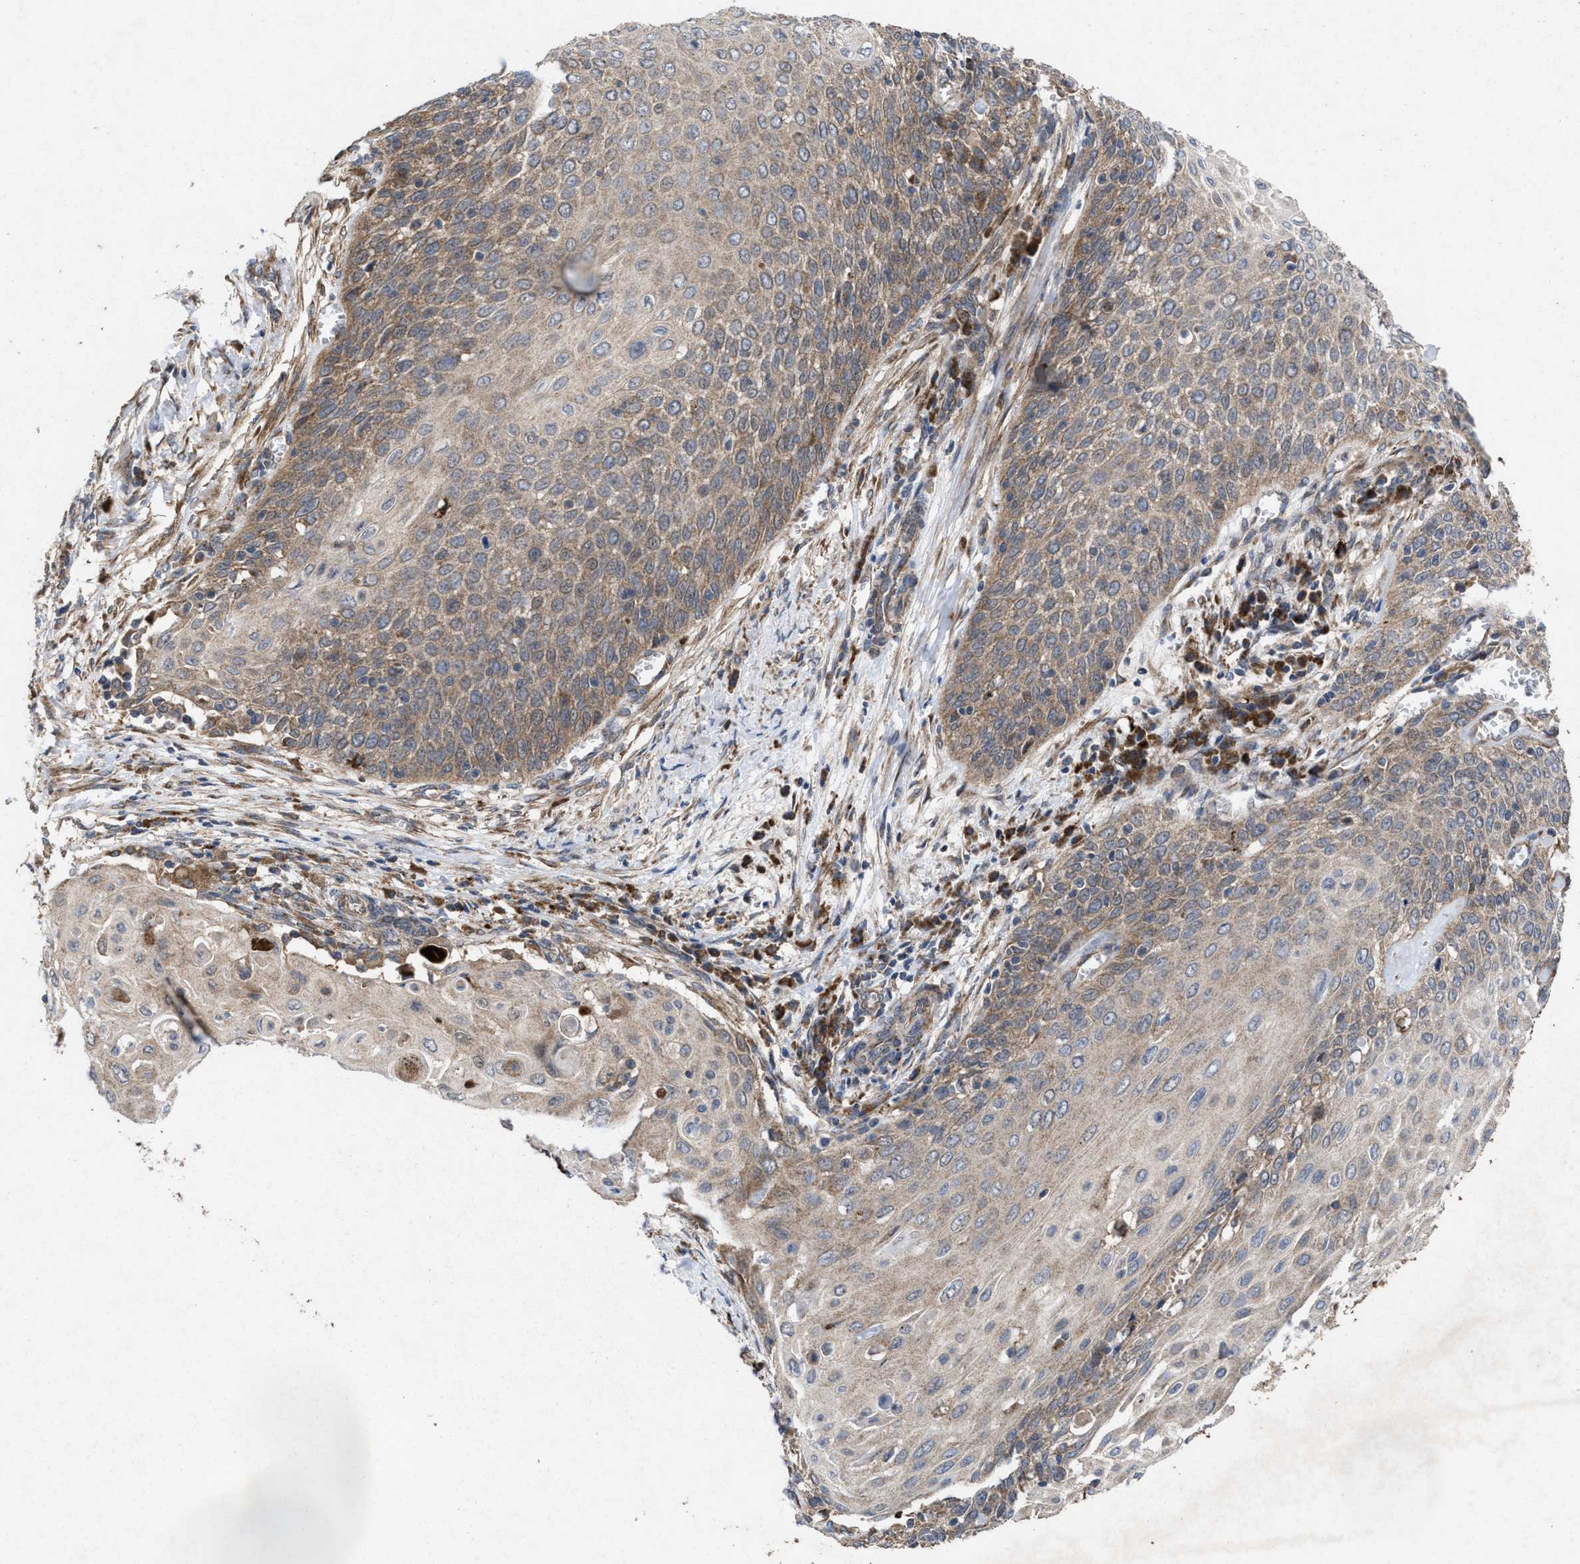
{"staining": {"intensity": "weak", "quantity": ">75%", "location": "cytoplasmic/membranous"}, "tissue": "cervical cancer", "cell_type": "Tumor cells", "image_type": "cancer", "snomed": [{"axis": "morphology", "description": "Squamous cell carcinoma, NOS"}, {"axis": "topography", "description": "Cervix"}], "caption": "A brown stain highlights weak cytoplasmic/membranous positivity of a protein in squamous cell carcinoma (cervical) tumor cells.", "gene": "MSI2", "patient": {"sex": "female", "age": 39}}